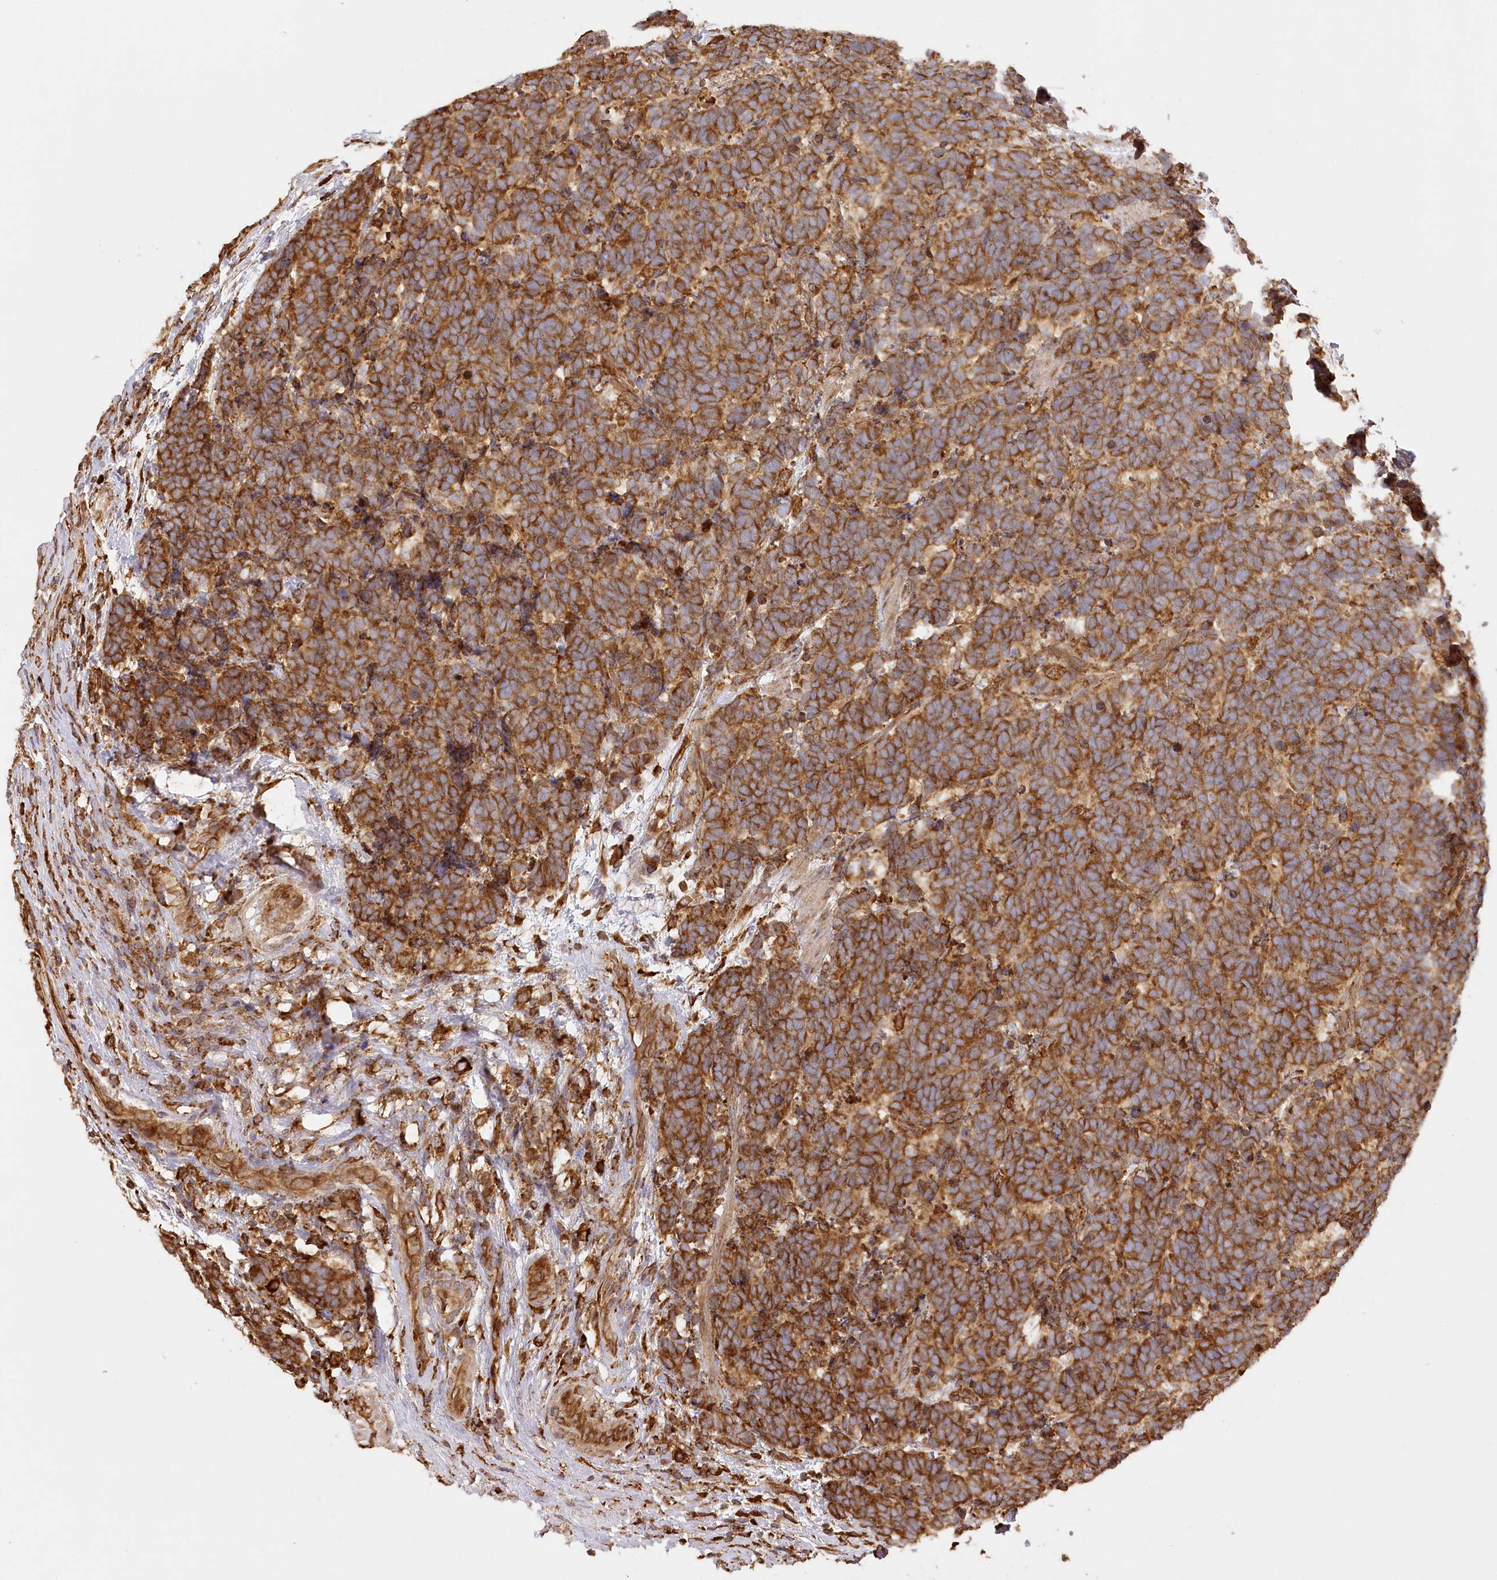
{"staining": {"intensity": "strong", "quantity": ">75%", "location": "cytoplasmic/membranous"}, "tissue": "carcinoid", "cell_type": "Tumor cells", "image_type": "cancer", "snomed": [{"axis": "morphology", "description": "Carcinoma, NOS"}, {"axis": "morphology", "description": "Carcinoid, malignant, NOS"}, {"axis": "topography", "description": "Urinary bladder"}], "caption": "Protein analysis of carcinoid tissue reveals strong cytoplasmic/membranous positivity in about >75% of tumor cells.", "gene": "ACAP2", "patient": {"sex": "male", "age": 57}}